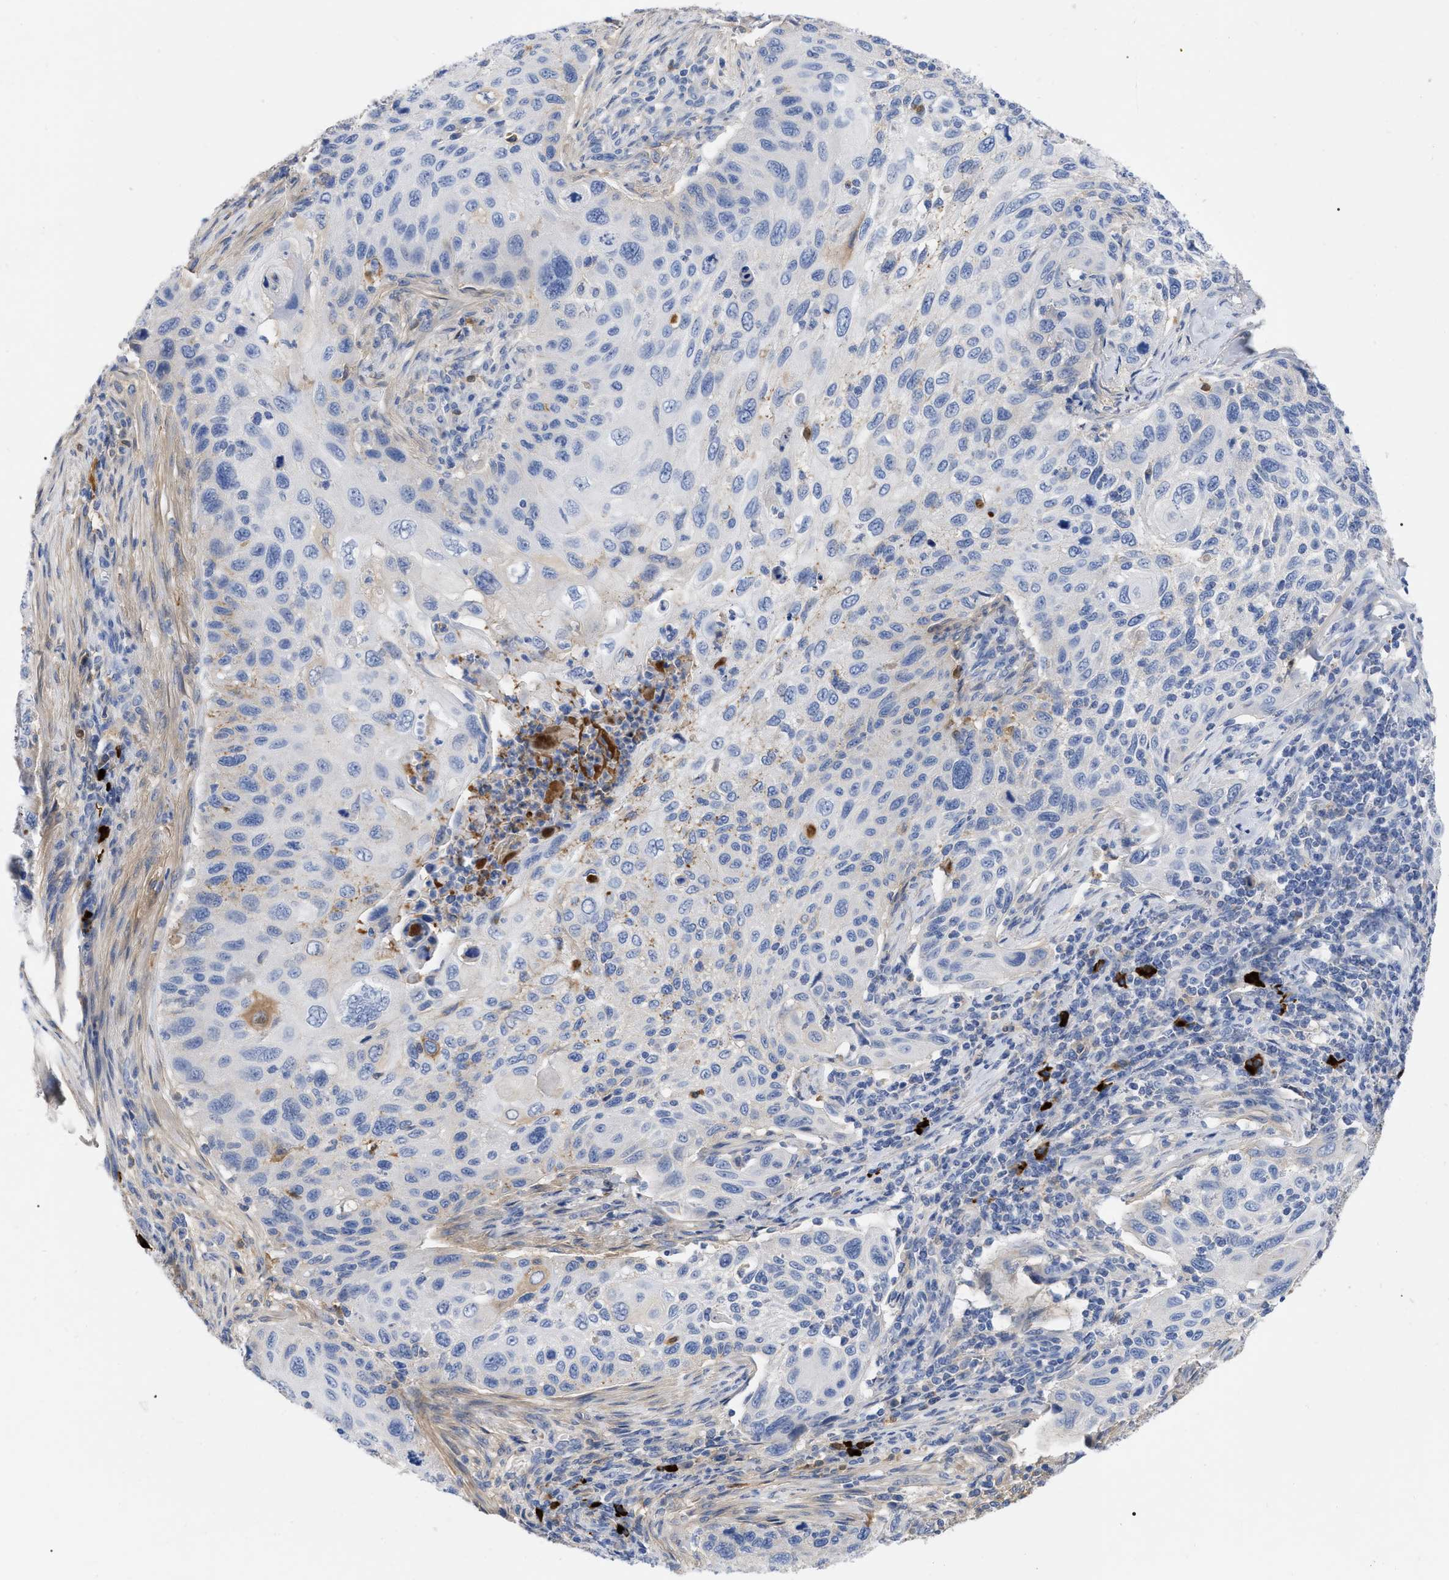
{"staining": {"intensity": "negative", "quantity": "none", "location": "none"}, "tissue": "cervical cancer", "cell_type": "Tumor cells", "image_type": "cancer", "snomed": [{"axis": "morphology", "description": "Squamous cell carcinoma, NOS"}, {"axis": "topography", "description": "Cervix"}], "caption": "Immunohistochemical staining of cervical cancer shows no significant staining in tumor cells.", "gene": "IGHV5-51", "patient": {"sex": "female", "age": 70}}